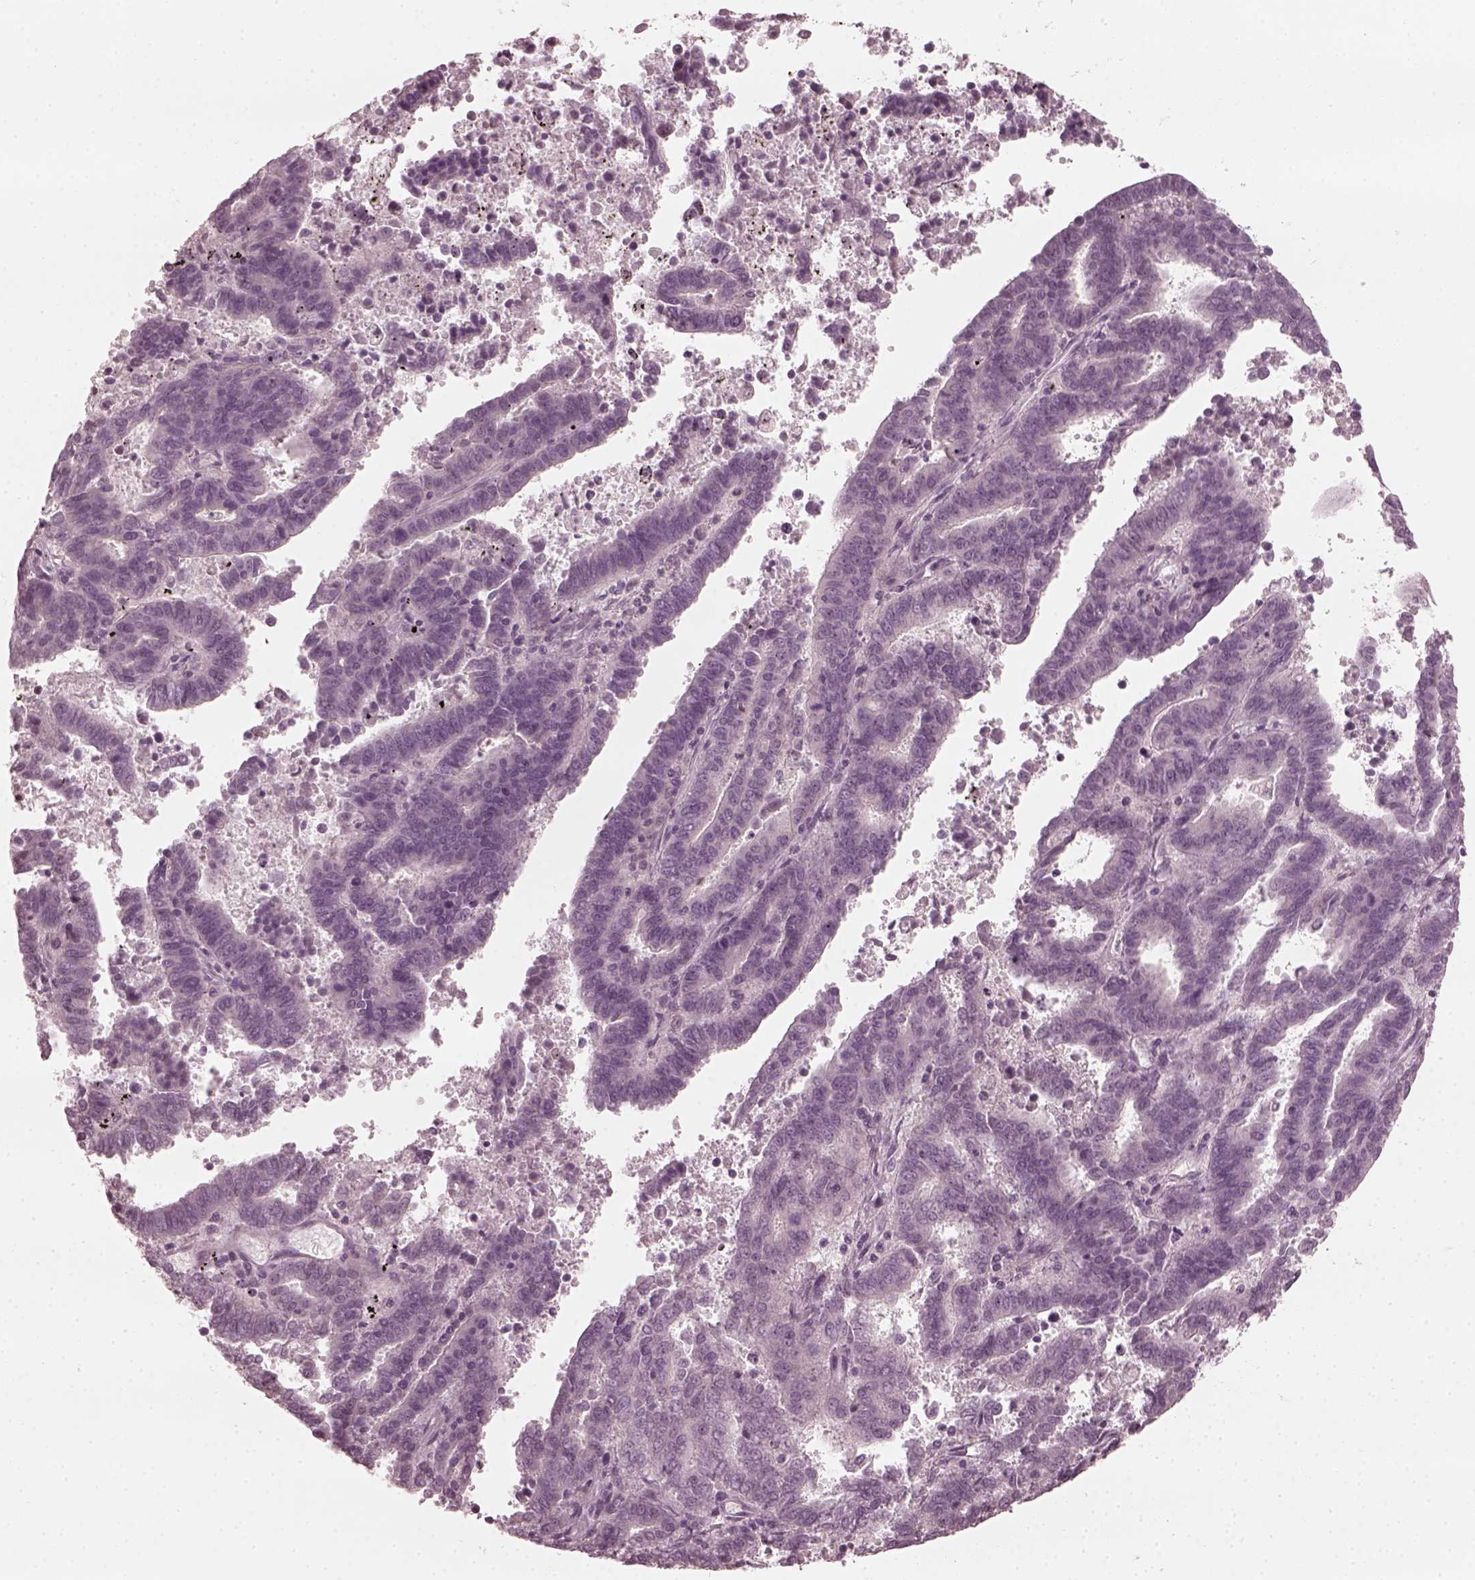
{"staining": {"intensity": "negative", "quantity": "none", "location": "none"}, "tissue": "endometrial cancer", "cell_type": "Tumor cells", "image_type": "cancer", "snomed": [{"axis": "morphology", "description": "Adenocarcinoma, NOS"}, {"axis": "topography", "description": "Uterus"}], "caption": "IHC of endometrial adenocarcinoma reveals no positivity in tumor cells.", "gene": "CCDC170", "patient": {"sex": "female", "age": 83}}